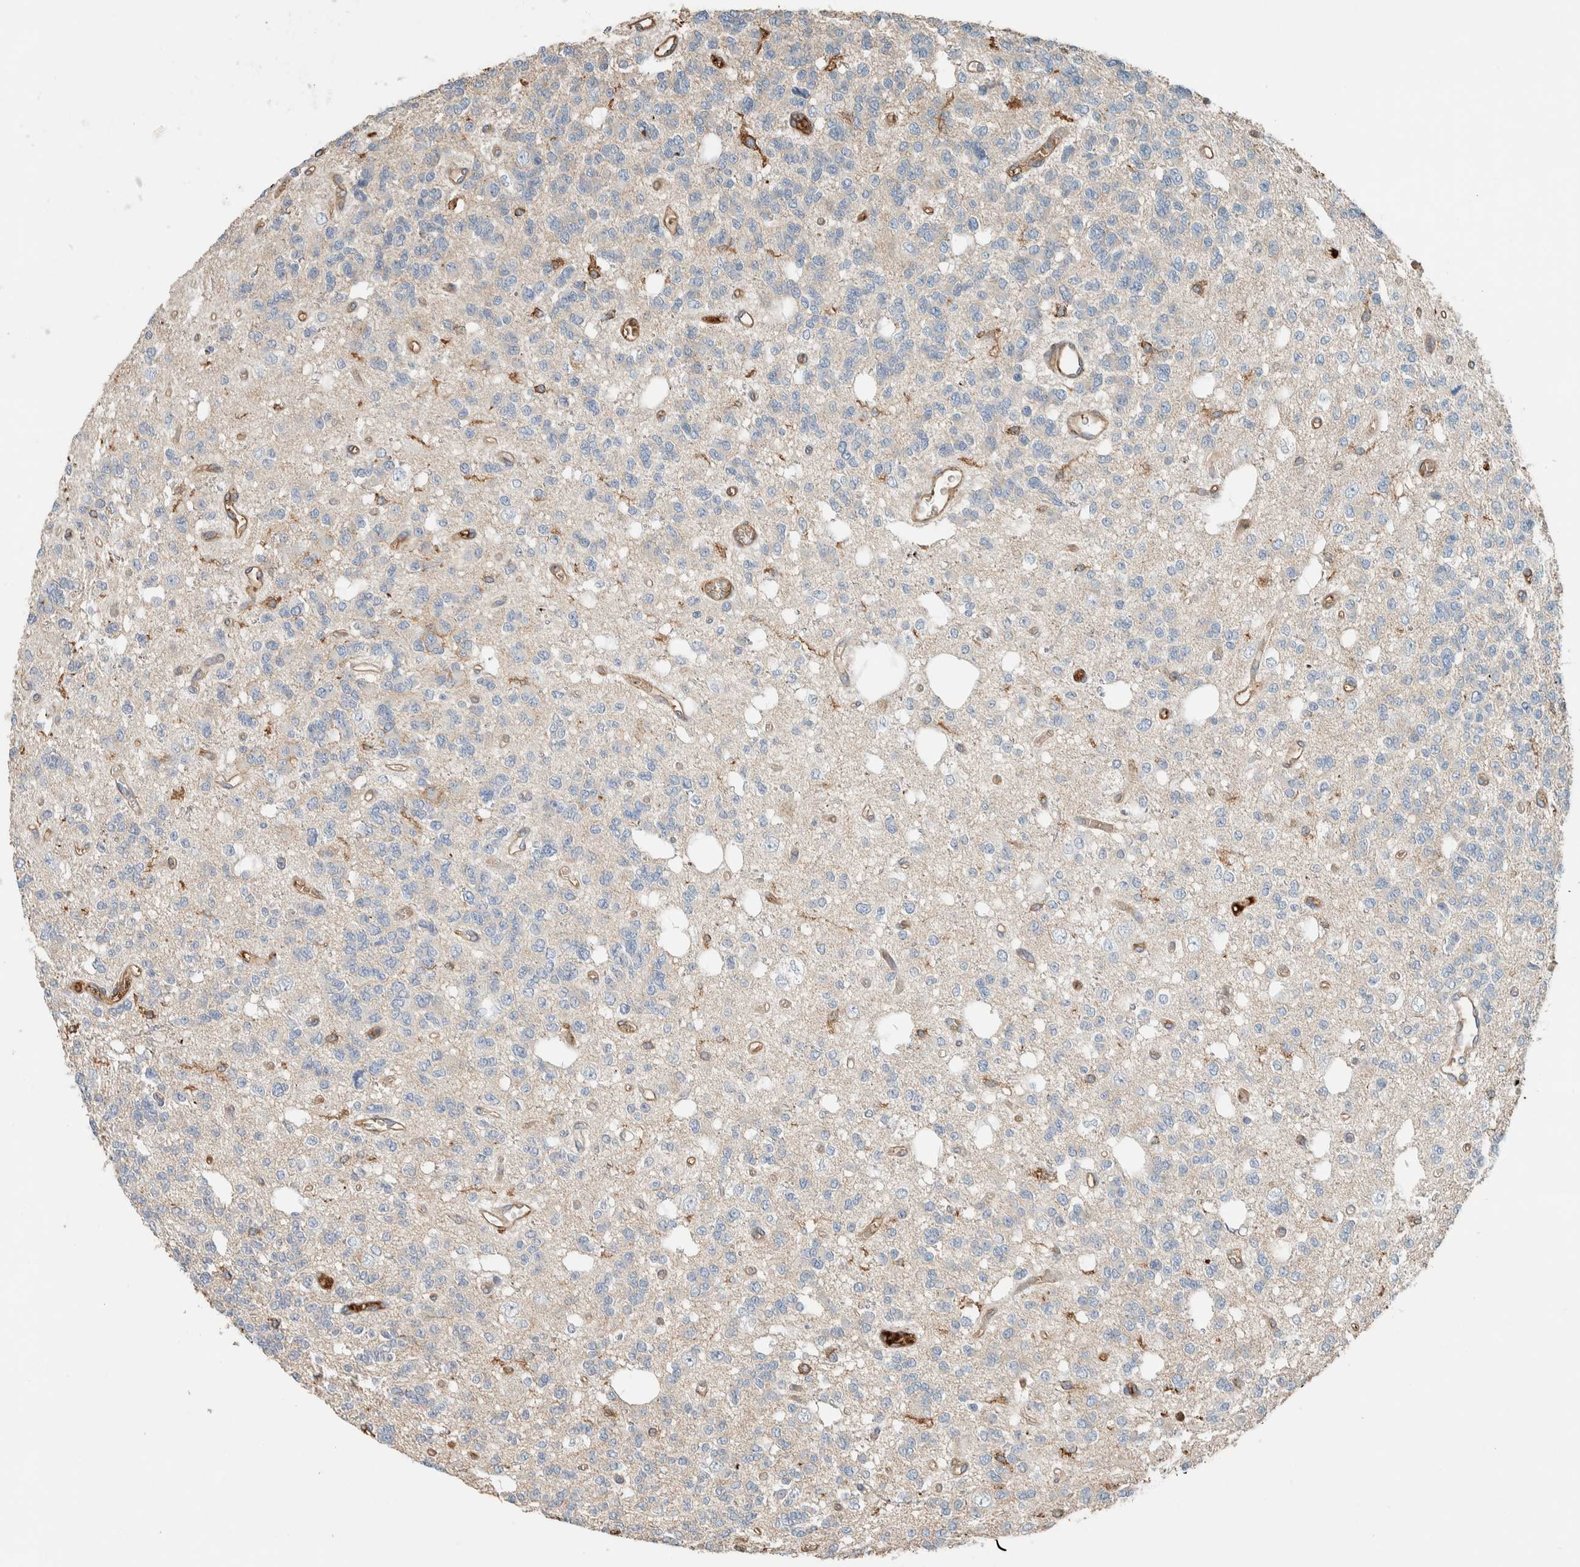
{"staining": {"intensity": "negative", "quantity": "none", "location": "none"}, "tissue": "glioma", "cell_type": "Tumor cells", "image_type": "cancer", "snomed": [{"axis": "morphology", "description": "Glioma, malignant, Low grade"}, {"axis": "topography", "description": "Brain"}], "caption": "Tumor cells are negative for brown protein staining in malignant glioma (low-grade). (DAB (3,3'-diaminobenzidine) IHC, high magnification).", "gene": "CTBP2", "patient": {"sex": "male", "age": 38}}